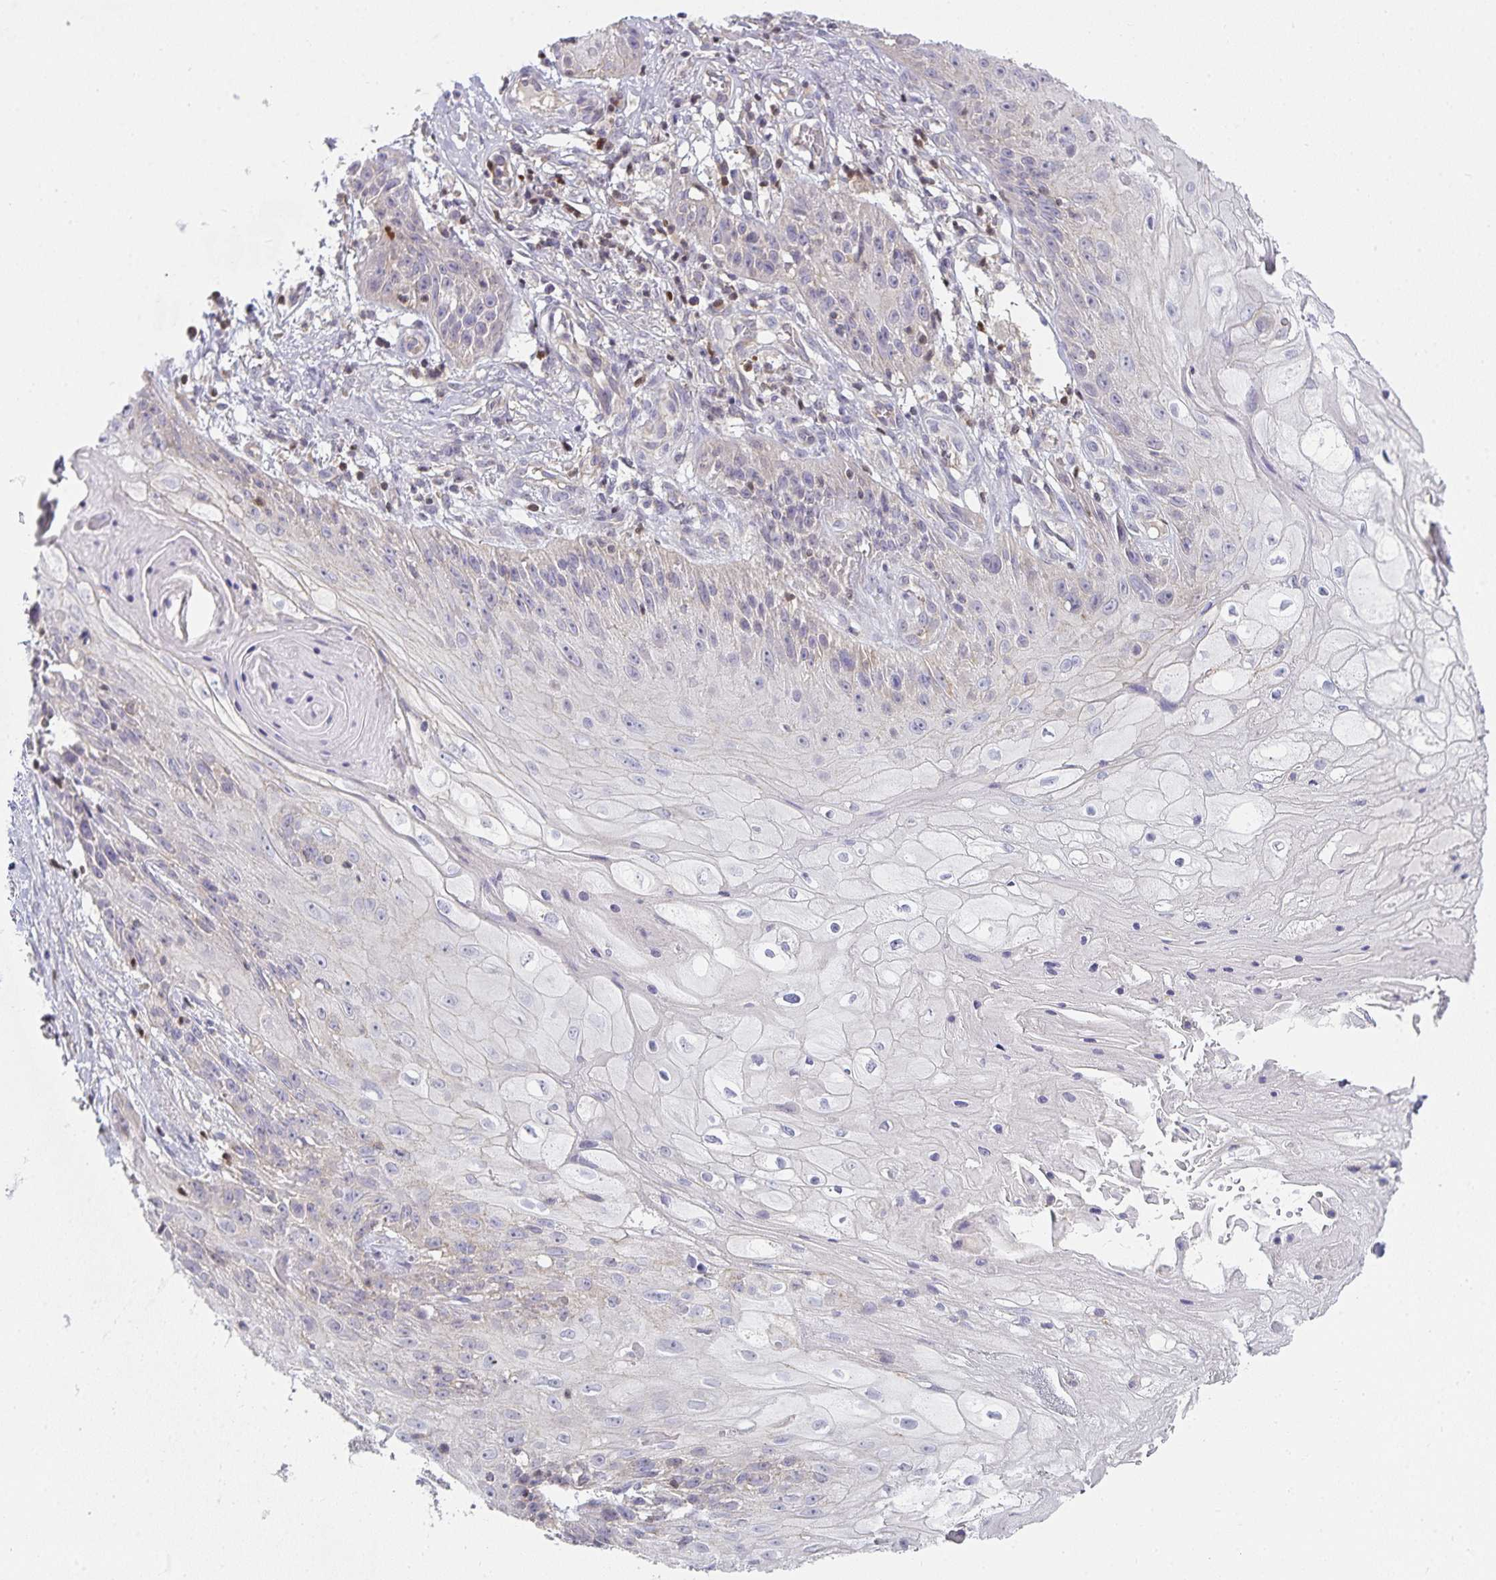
{"staining": {"intensity": "negative", "quantity": "none", "location": "none"}, "tissue": "skin cancer", "cell_type": "Tumor cells", "image_type": "cancer", "snomed": [{"axis": "morphology", "description": "Squamous cell carcinoma, NOS"}, {"axis": "topography", "description": "Skin"}, {"axis": "topography", "description": "Vulva"}], "caption": "A histopathology image of human squamous cell carcinoma (skin) is negative for staining in tumor cells.", "gene": "GATA3", "patient": {"sex": "female", "age": 76}}